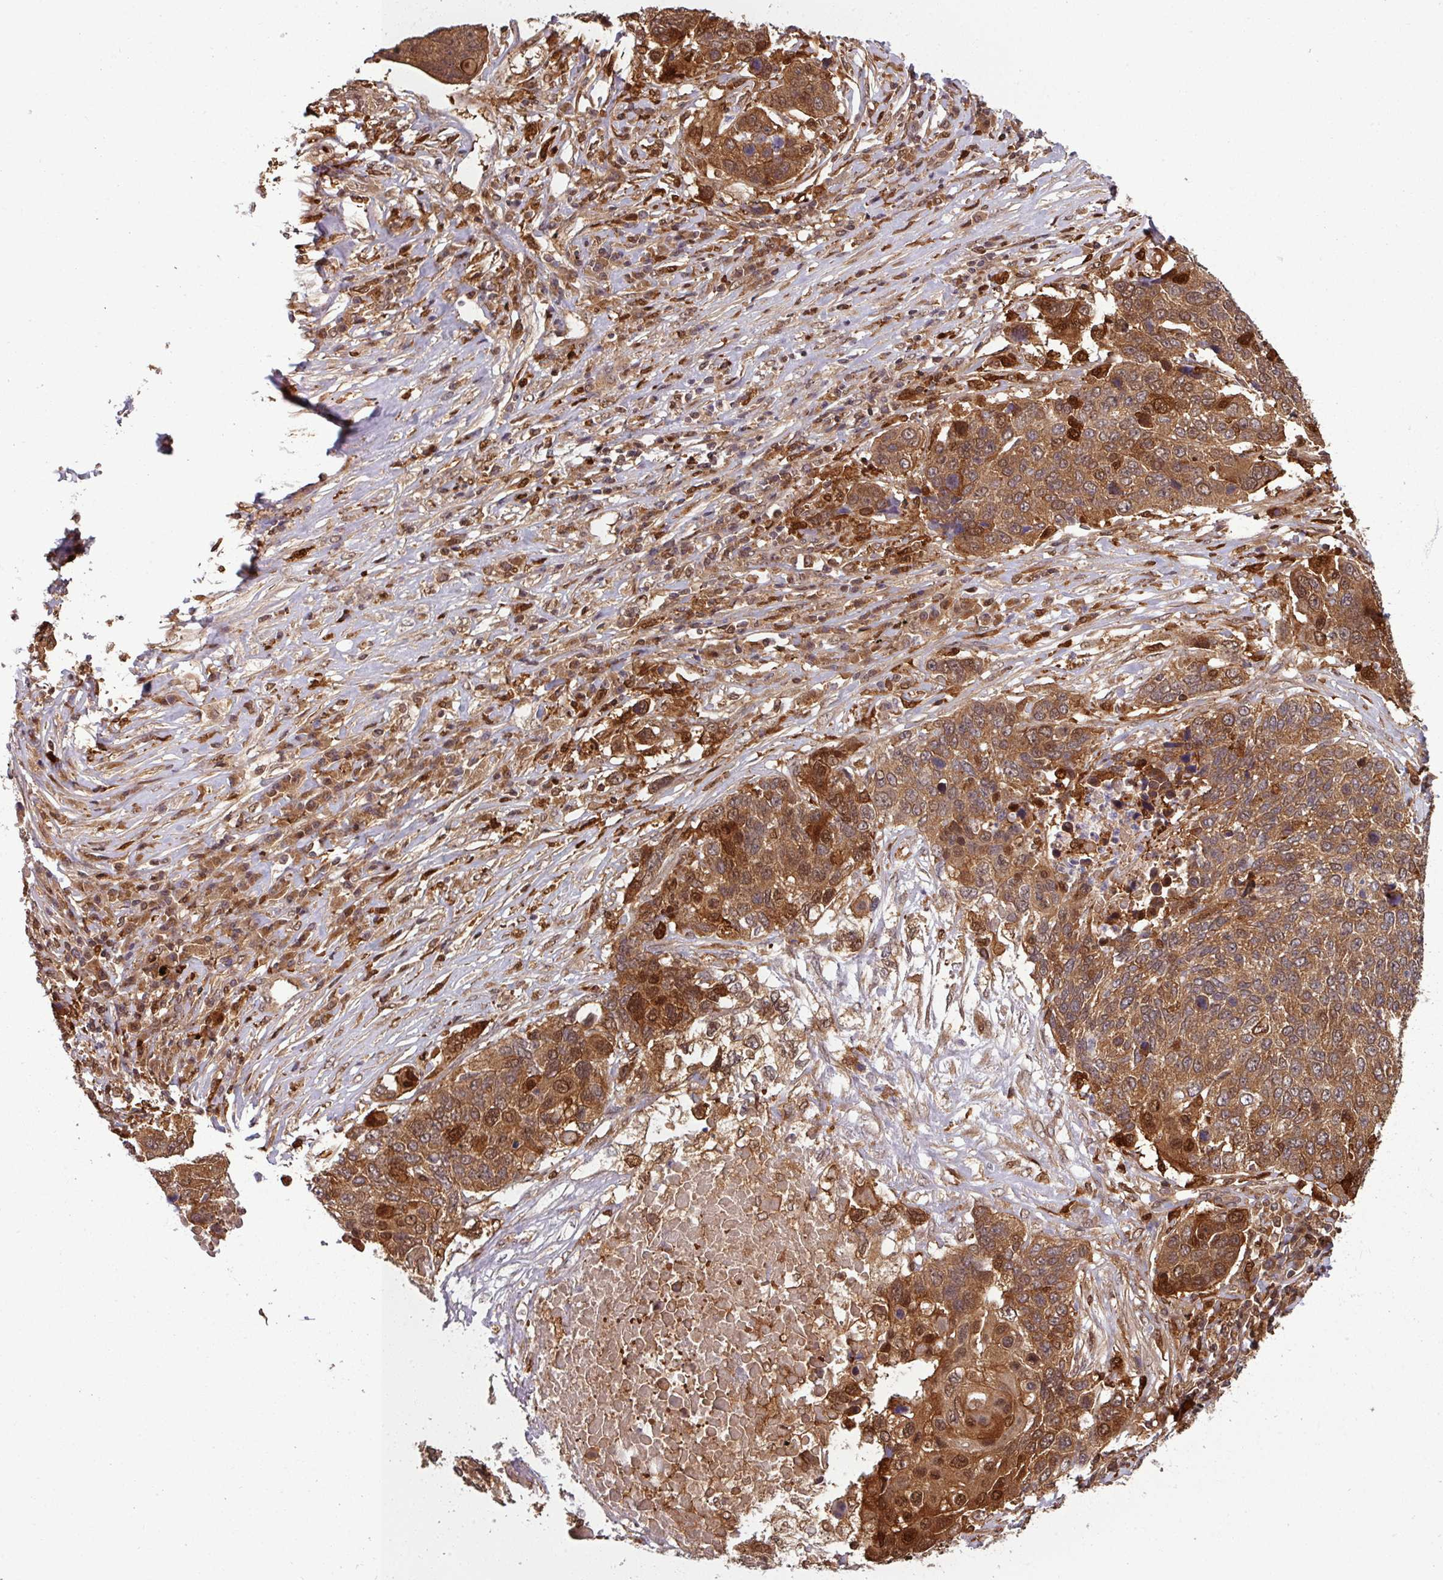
{"staining": {"intensity": "moderate", "quantity": ">75%", "location": "cytoplasmic/membranous,nuclear"}, "tissue": "lung cancer", "cell_type": "Tumor cells", "image_type": "cancer", "snomed": [{"axis": "morphology", "description": "Squamous cell carcinoma, NOS"}, {"axis": "topography", "description": "Lung"}], "caption": "High-magnification brightfield microscopy of lung cancer stained with DAB (brown) and counterstained with hematoxylin (blue). tumor cells exhibit moderate cytoplasmic/membranous and nuclear positivity is present in about>75% of cells. (brown staining indicates protein expression, while blue staining denotes nuclei).", "gene": "KCTD11", "patient": {"sex": "male", "age": 66}}